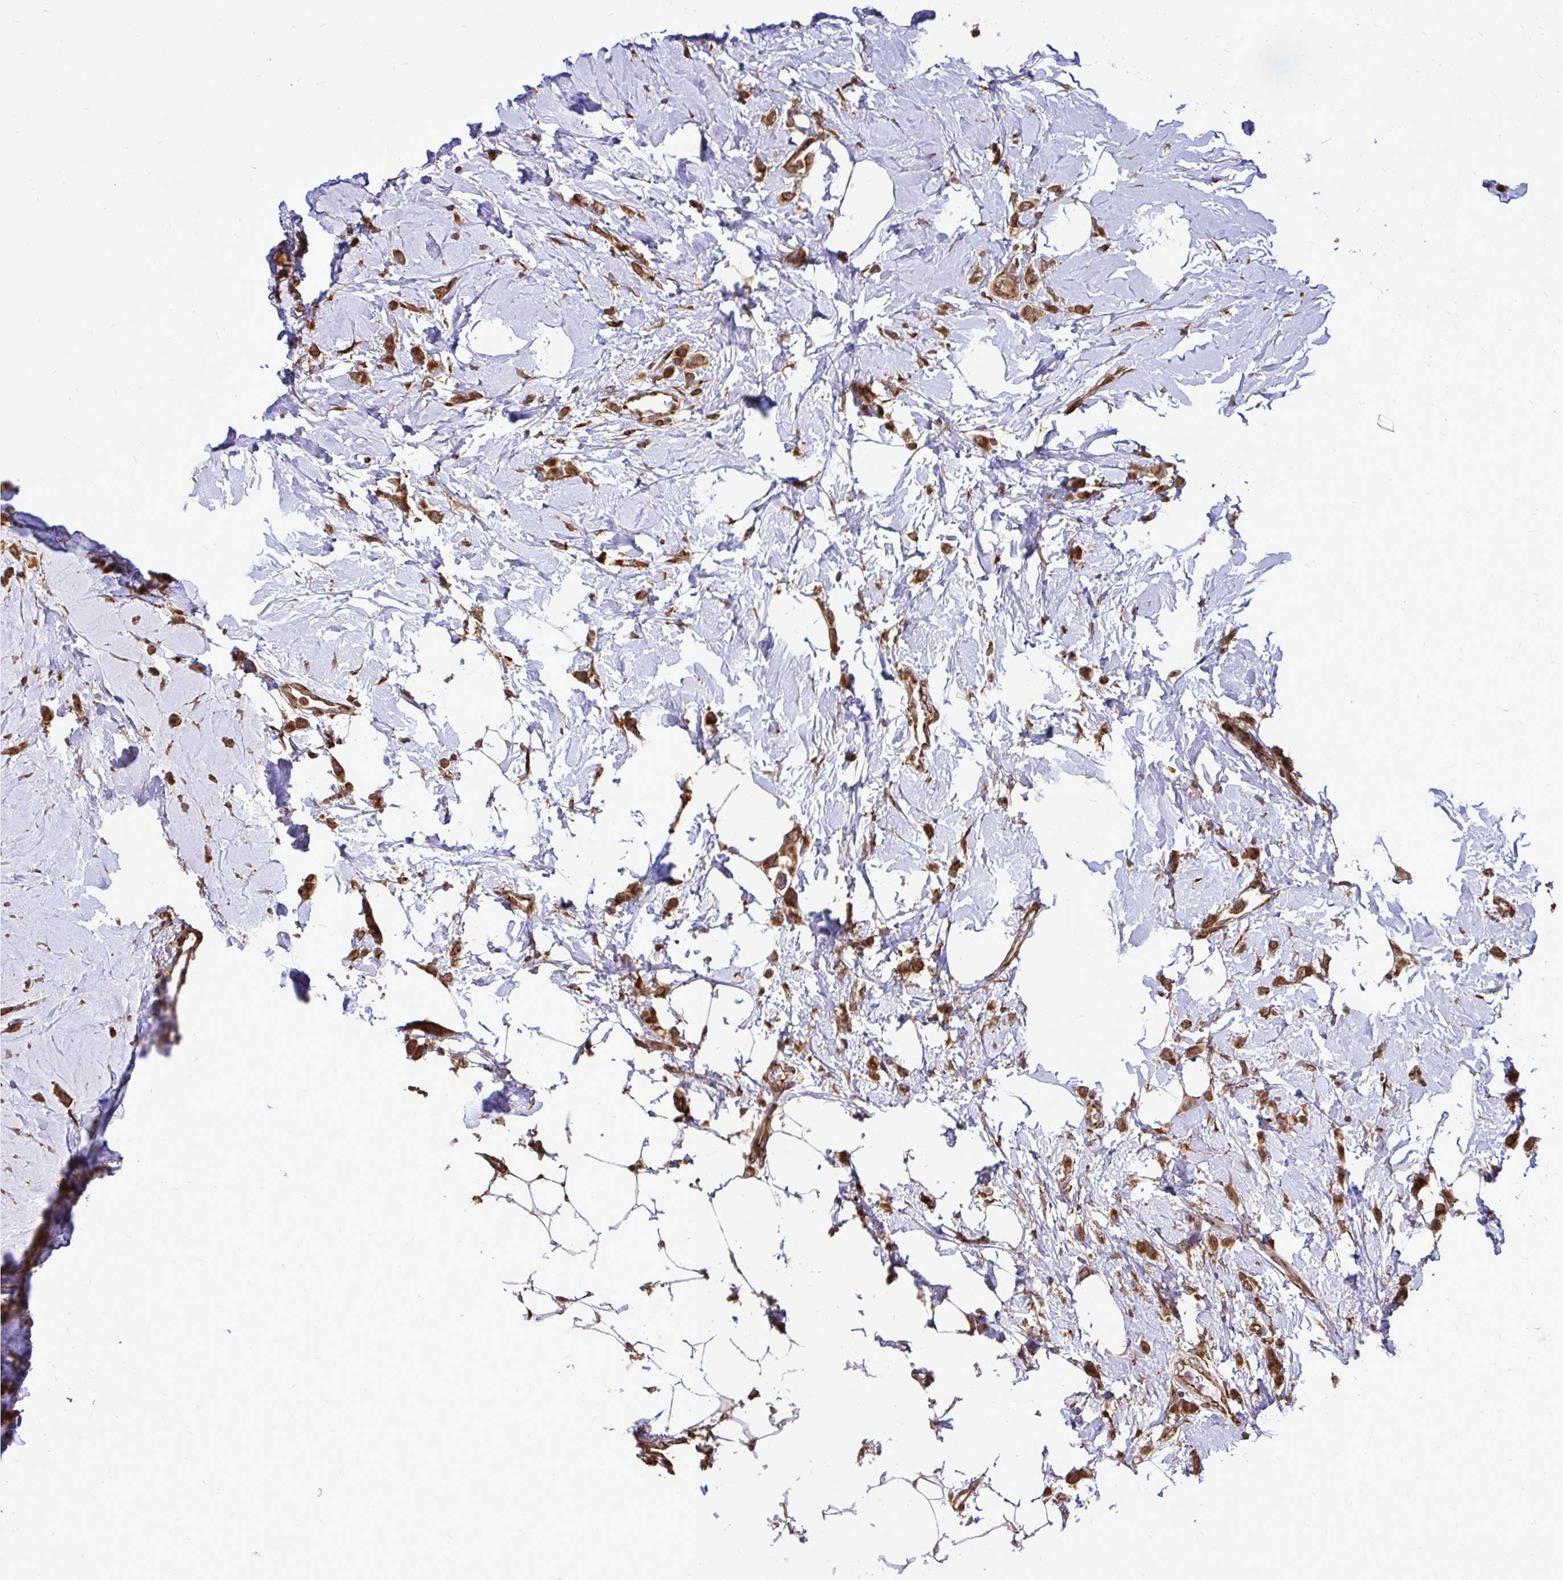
{"staining": {"intensity": "strong", "quantity": ">75%", "location": "cytoplasmic/membranous,nuclear"}, "tissue": "breast cancer", "cell_type": "Tumor cells", "image_type": "cancer", "snomed": [{"axis": "morphology", "description": "Lobular carcinoma"}, {"axis": "topography", "description": "Breast"}], "caption": "Immunohistochemistry histopathology image of human breast lobular carcinoma stained for a protein (brown), which reveals high levels of strong cytoplasmic/membranous and nuclear expression in about >75% of tumor cells.", "gene": "FMR1", "patient": {"sex": "female", "age": 66}}